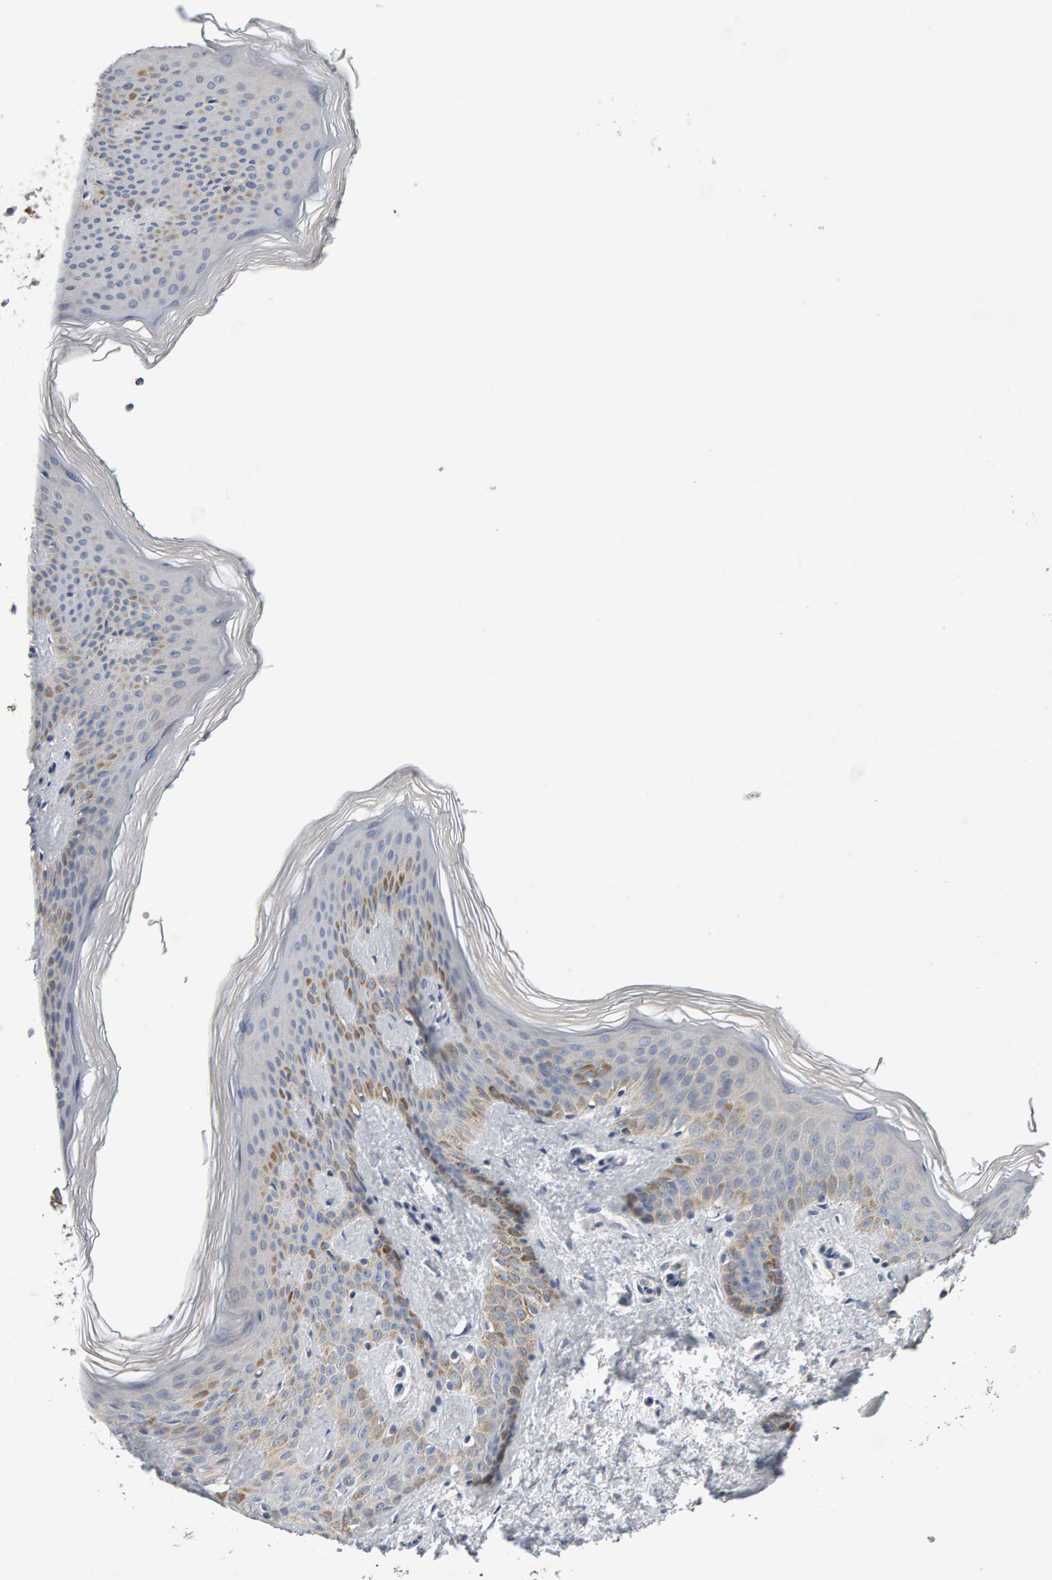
{"staining": {"intensity": "negative", "quantity": "none", "location": "none"}, "tissue": "skin", "cell_type": "Fibroblasts", "image_type": "normal", "snomed": [{"axis": "morphology", "description": "Normal tissue, NOS"}, {"axis": "morphology", "description": "Neoplasm, benign, NOS"}, {"axis": "topography", "description": "Skin"}, {"axis": "topography", "description": "Soft tissue"}], "caption": "Immunohistochemistry photomicrograph of unremarkable skin stained for a protein (brown), which displays no staining in fibroblasts. (Stains: DAB immunohistochemistry with hematoxylin counter stain, Microscopy: brightfield microscopy at high magnification).", "gene": "GFUS", "patient": {"sex": "male", "age": 26}}